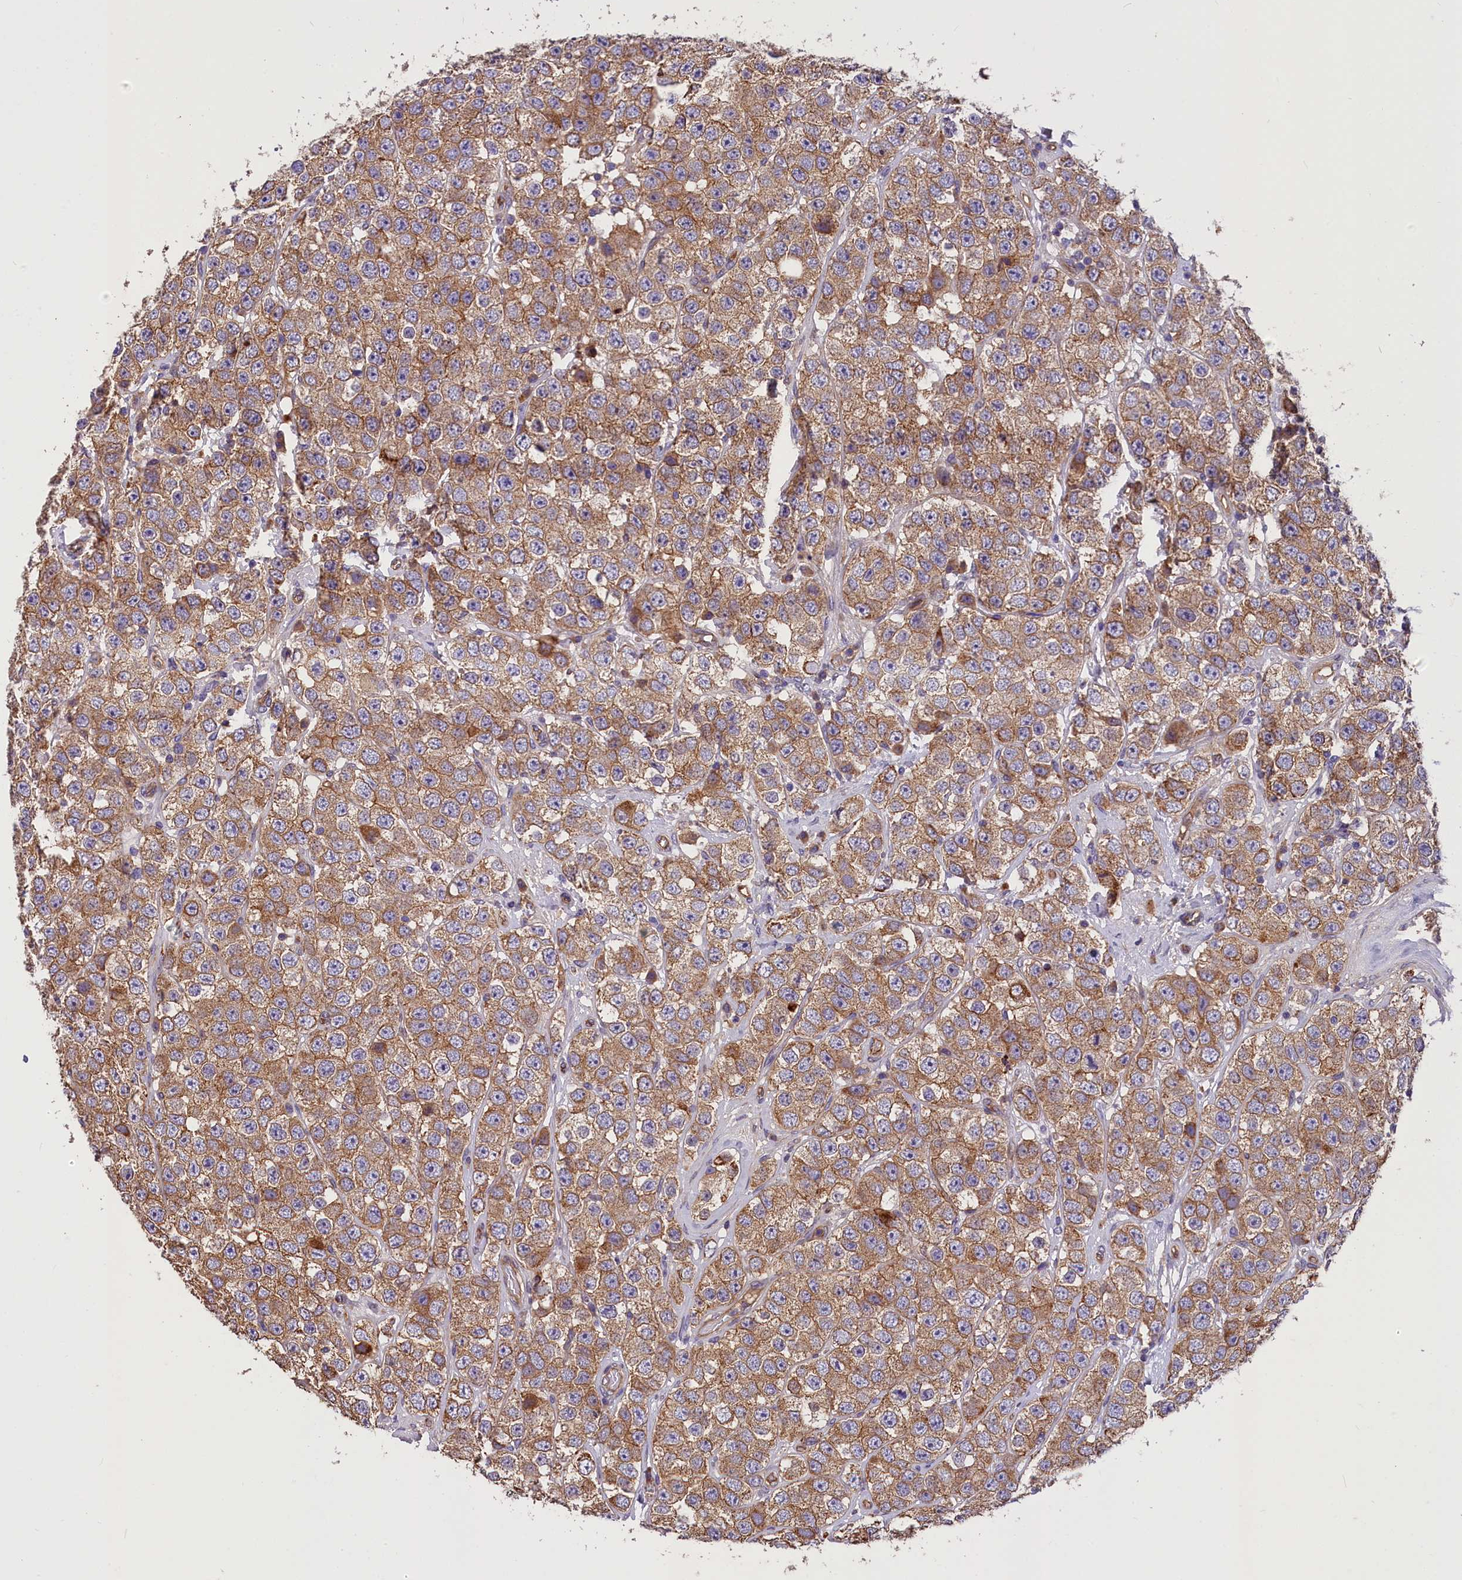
{"staining": {"intensity": "moderate", "quantity": ">75%", "location": "cytoplasmic/membranous"}, "tissue": "testis cancer", "cell_type": "Tumor cells", "image_type": "cancer", "snomed": [{"axis": "morphology", "description": "Seminoma, NOS"}, {"axis": "topography", "description": "Testis"}], "caption": "Human testis cancer stained for a protein (brown) reveals moderate cytoplasmic/membranous positive positivity in approximately >75% of tumor cells.", "gene": "ERMARD", "patient": {"sex": "male", "age": 28}}